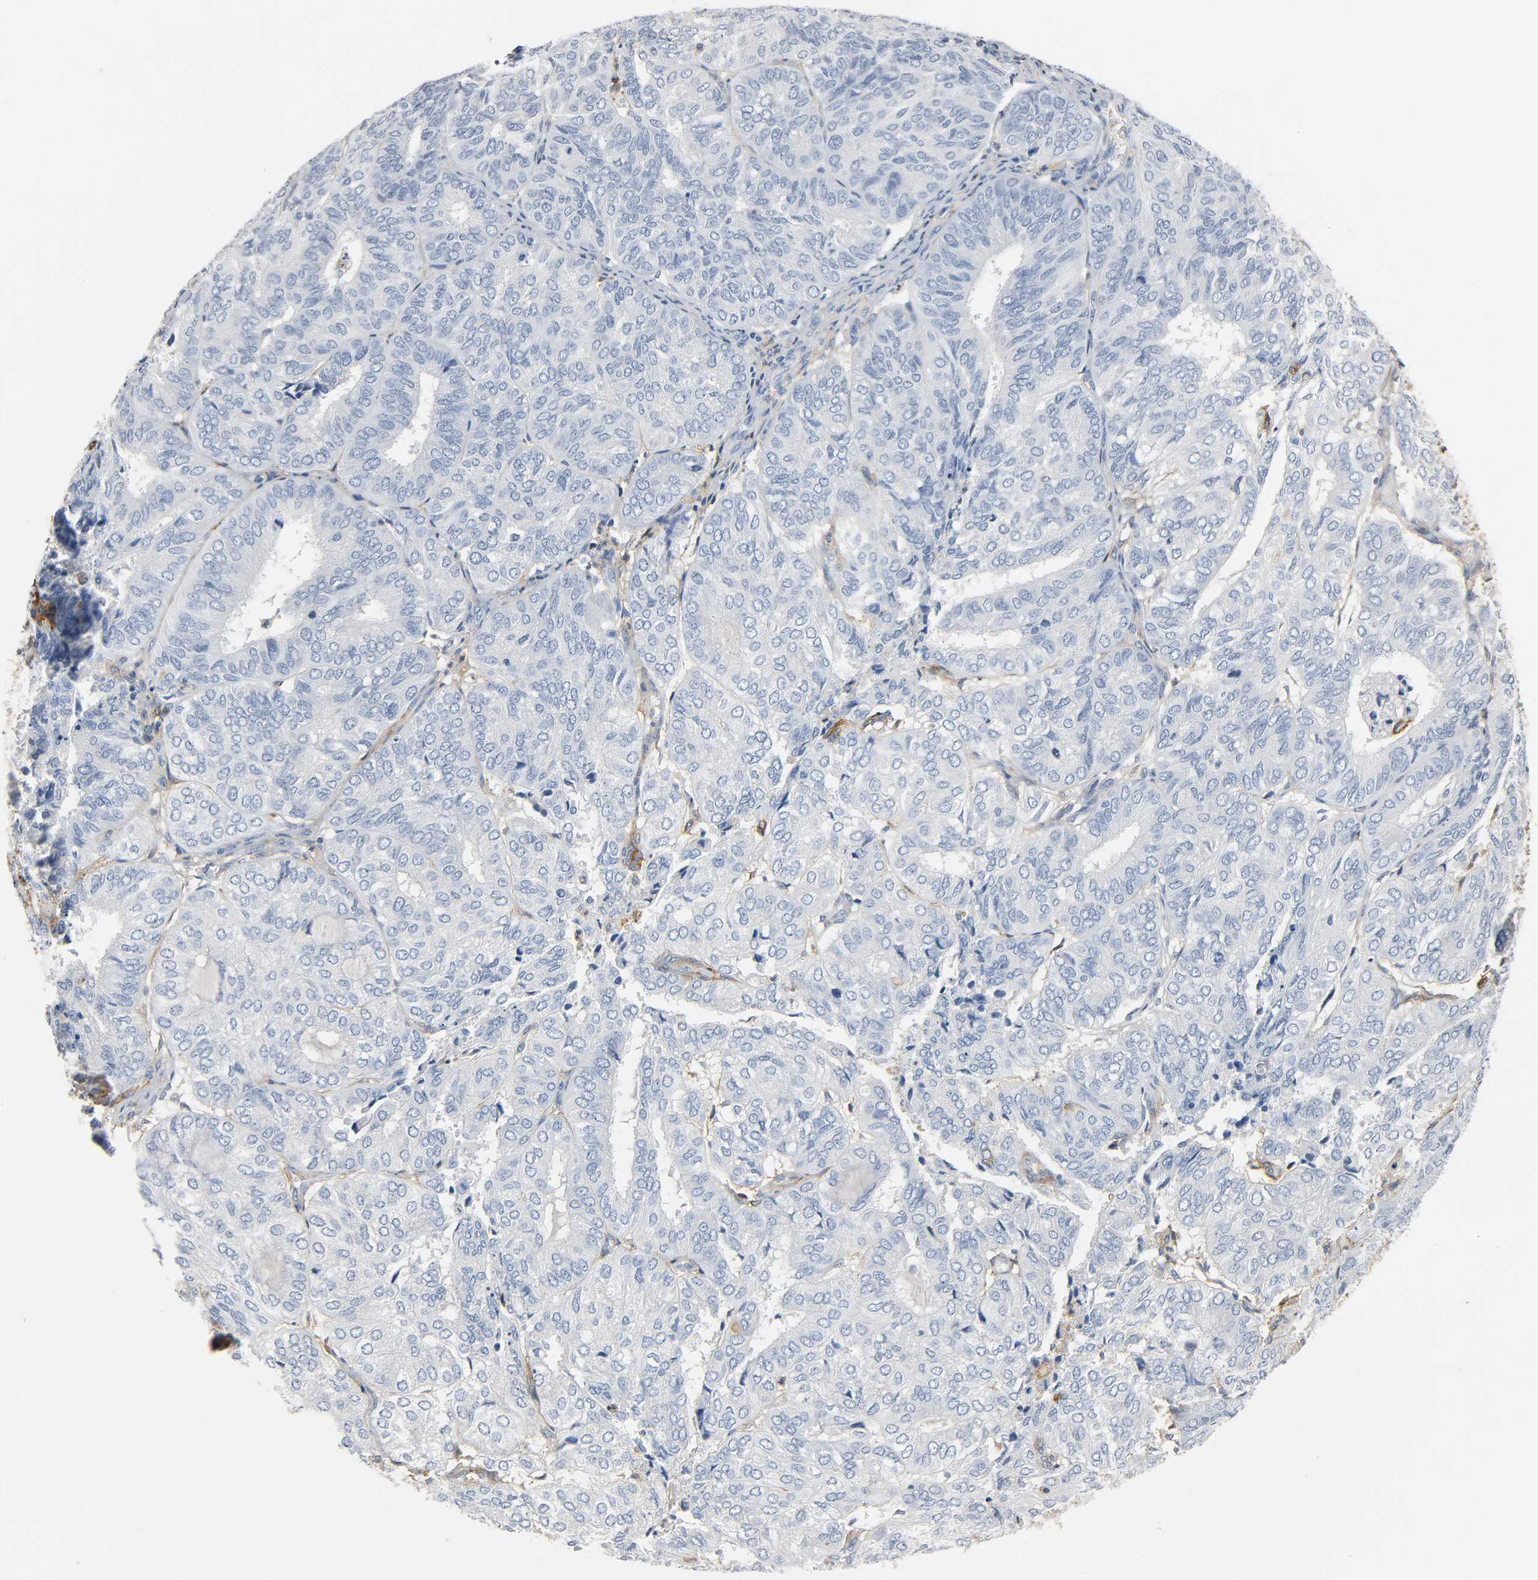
{"staining": {"intensity": "negative", "quantity": "none", "location": "none"}, "tissue": "endometrial cancer", "cell_type": "Tumor cells", "image_type": "cancer", "snomed": [{"axis": "morphology", "description": "Adenocarcinoma, NOS"}, {"axis": "topography", "description": "Uterus"}], "caption": "This histopathology image is of endometrial cancer (adenocarcinoma) stained with immunohistochemistry (IHC) to label a protein in brown with the nuclei are counter-stained blue. There is no positivity in tumor cells.", "gene": "ANPEP", "patient": {"sex": "female", "age": 60}}